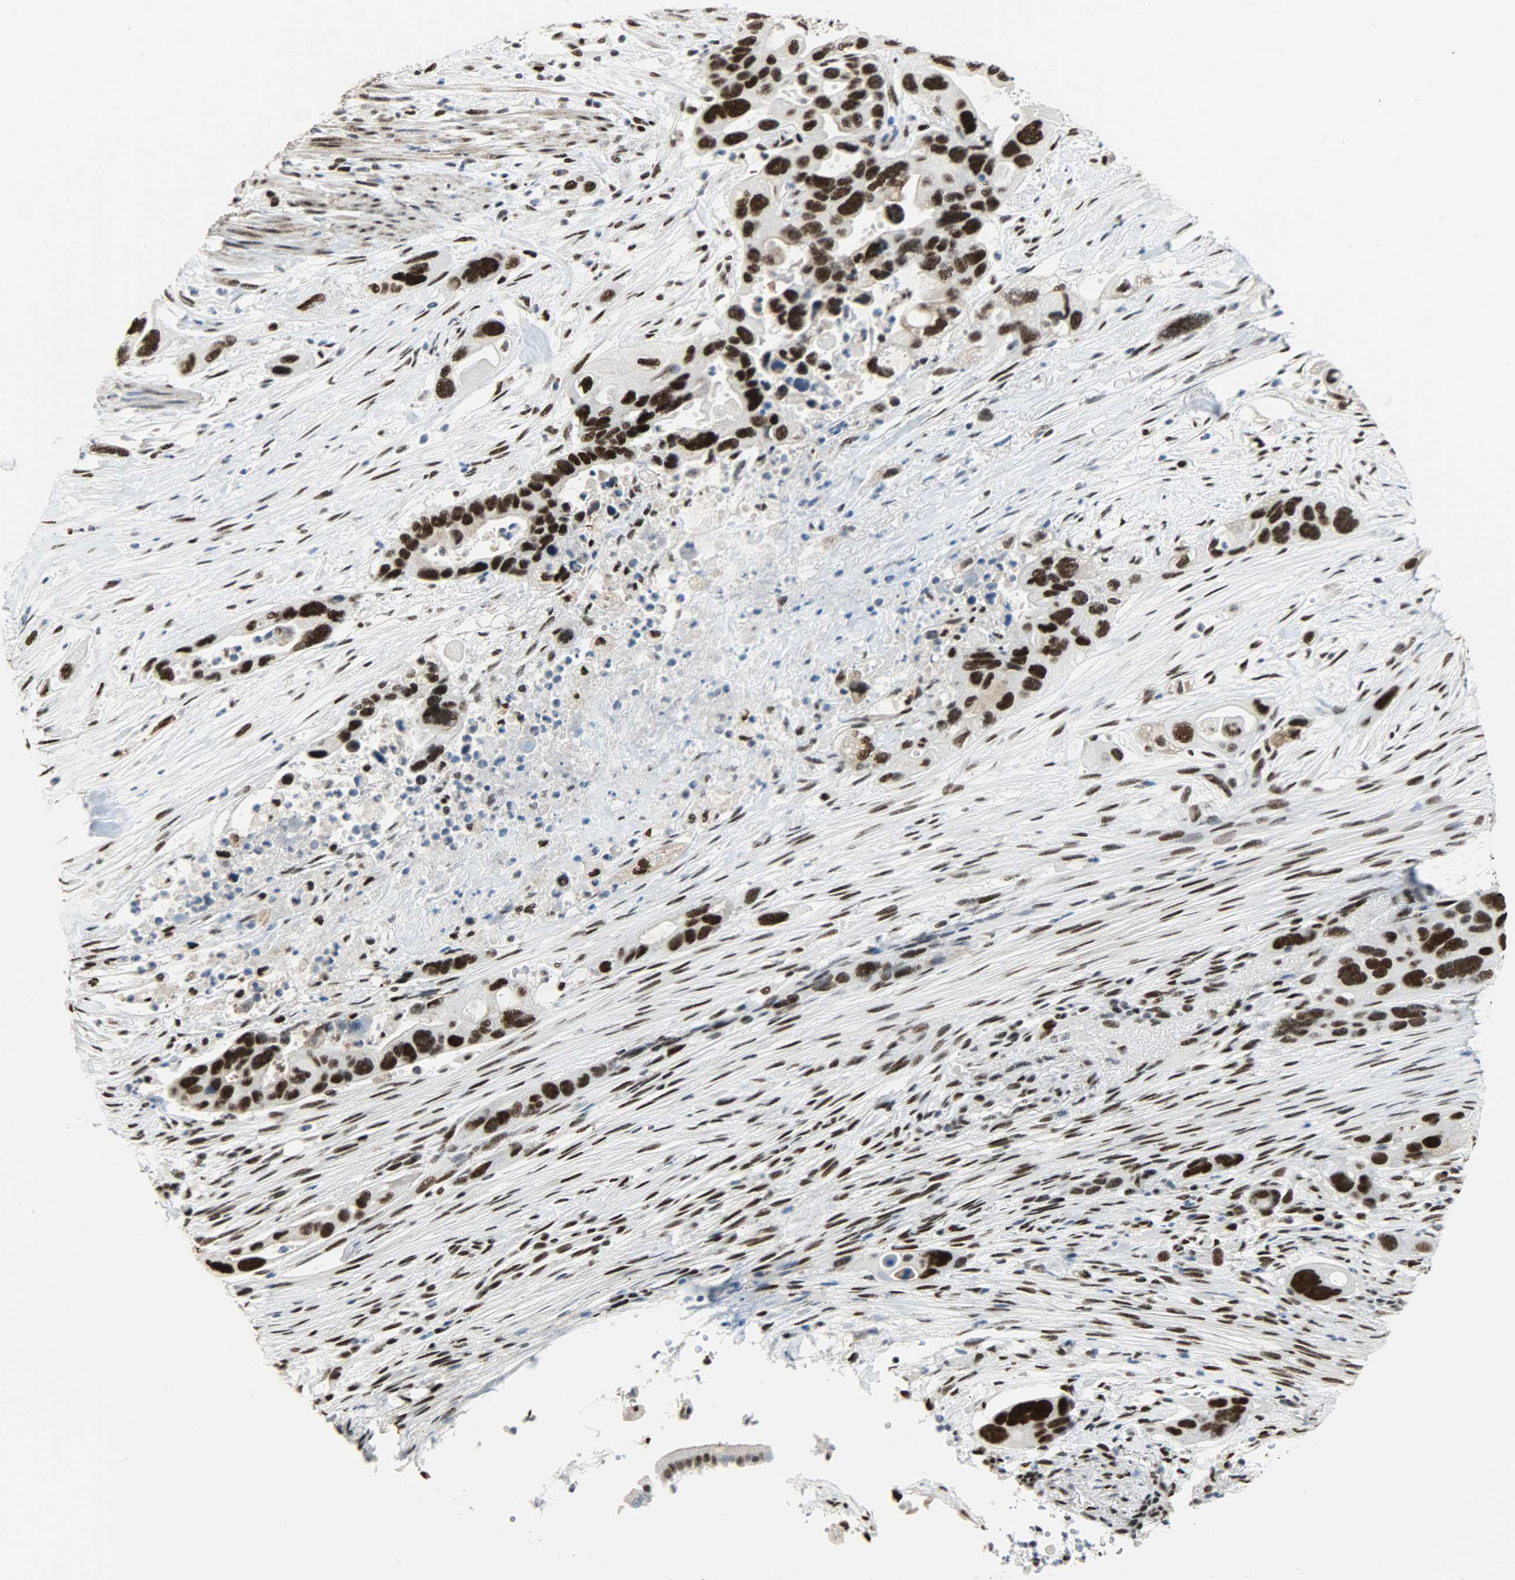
{"staining": {"intensity": "strong", "quantity": ">75%", "location": "nuclear"}, "tissue": "pancreatic cancer", "cell_type": "Tumor cells", "image_type": "cancer", "snomed": [{"axis": "morphology", "description": "Adenocarcinoma, NOS"}, {"axis": "topography", "description": "Pancreas"}], "caption": "This image shows immunohistochemistry (IHC) staining of pancreatic cancer (adenocarcinoma), with high strong nuclear expression in approximately >75% of tumor cells.", "gene": "SSB", "patient": {"sex": "female", "age": 71}}